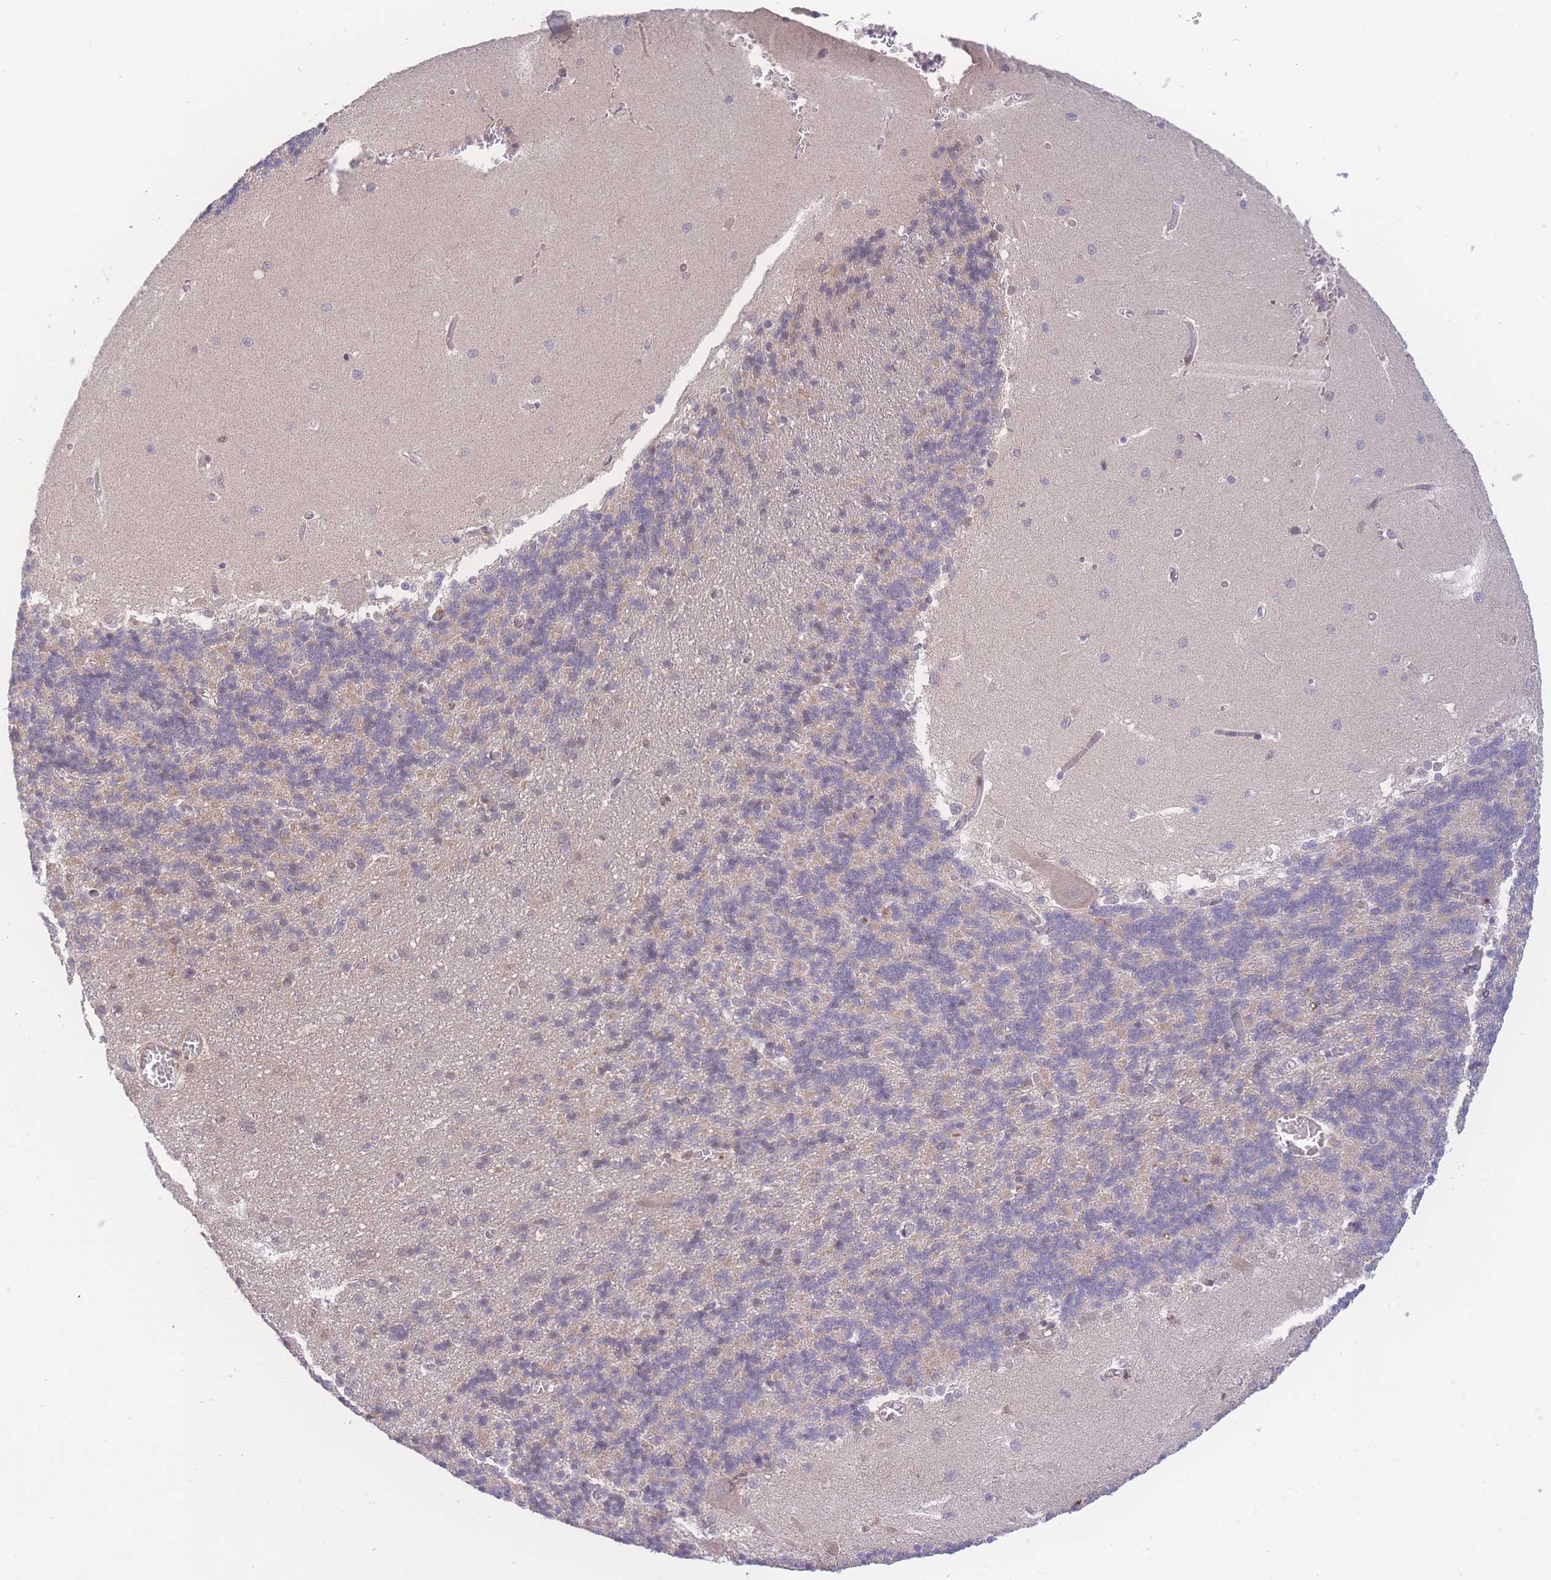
{"staining": {"intensity": "negative", "quantity": "none", "location": "none"}, "tissue": "cerebellum", "cell_type": "Cells in granular layer", "image_type": "normal", "snomed": [{"axis": "morphology", "description": "Normal tissue, NOS"}, {"axis": "topography", "description": "Cerebellum"}], "caption": "Image shows no significant protein expression in cells in granular layer of benign cerebellum.", "gene": "RAVER1", "patient": {"sex": "male", "age": 37}}